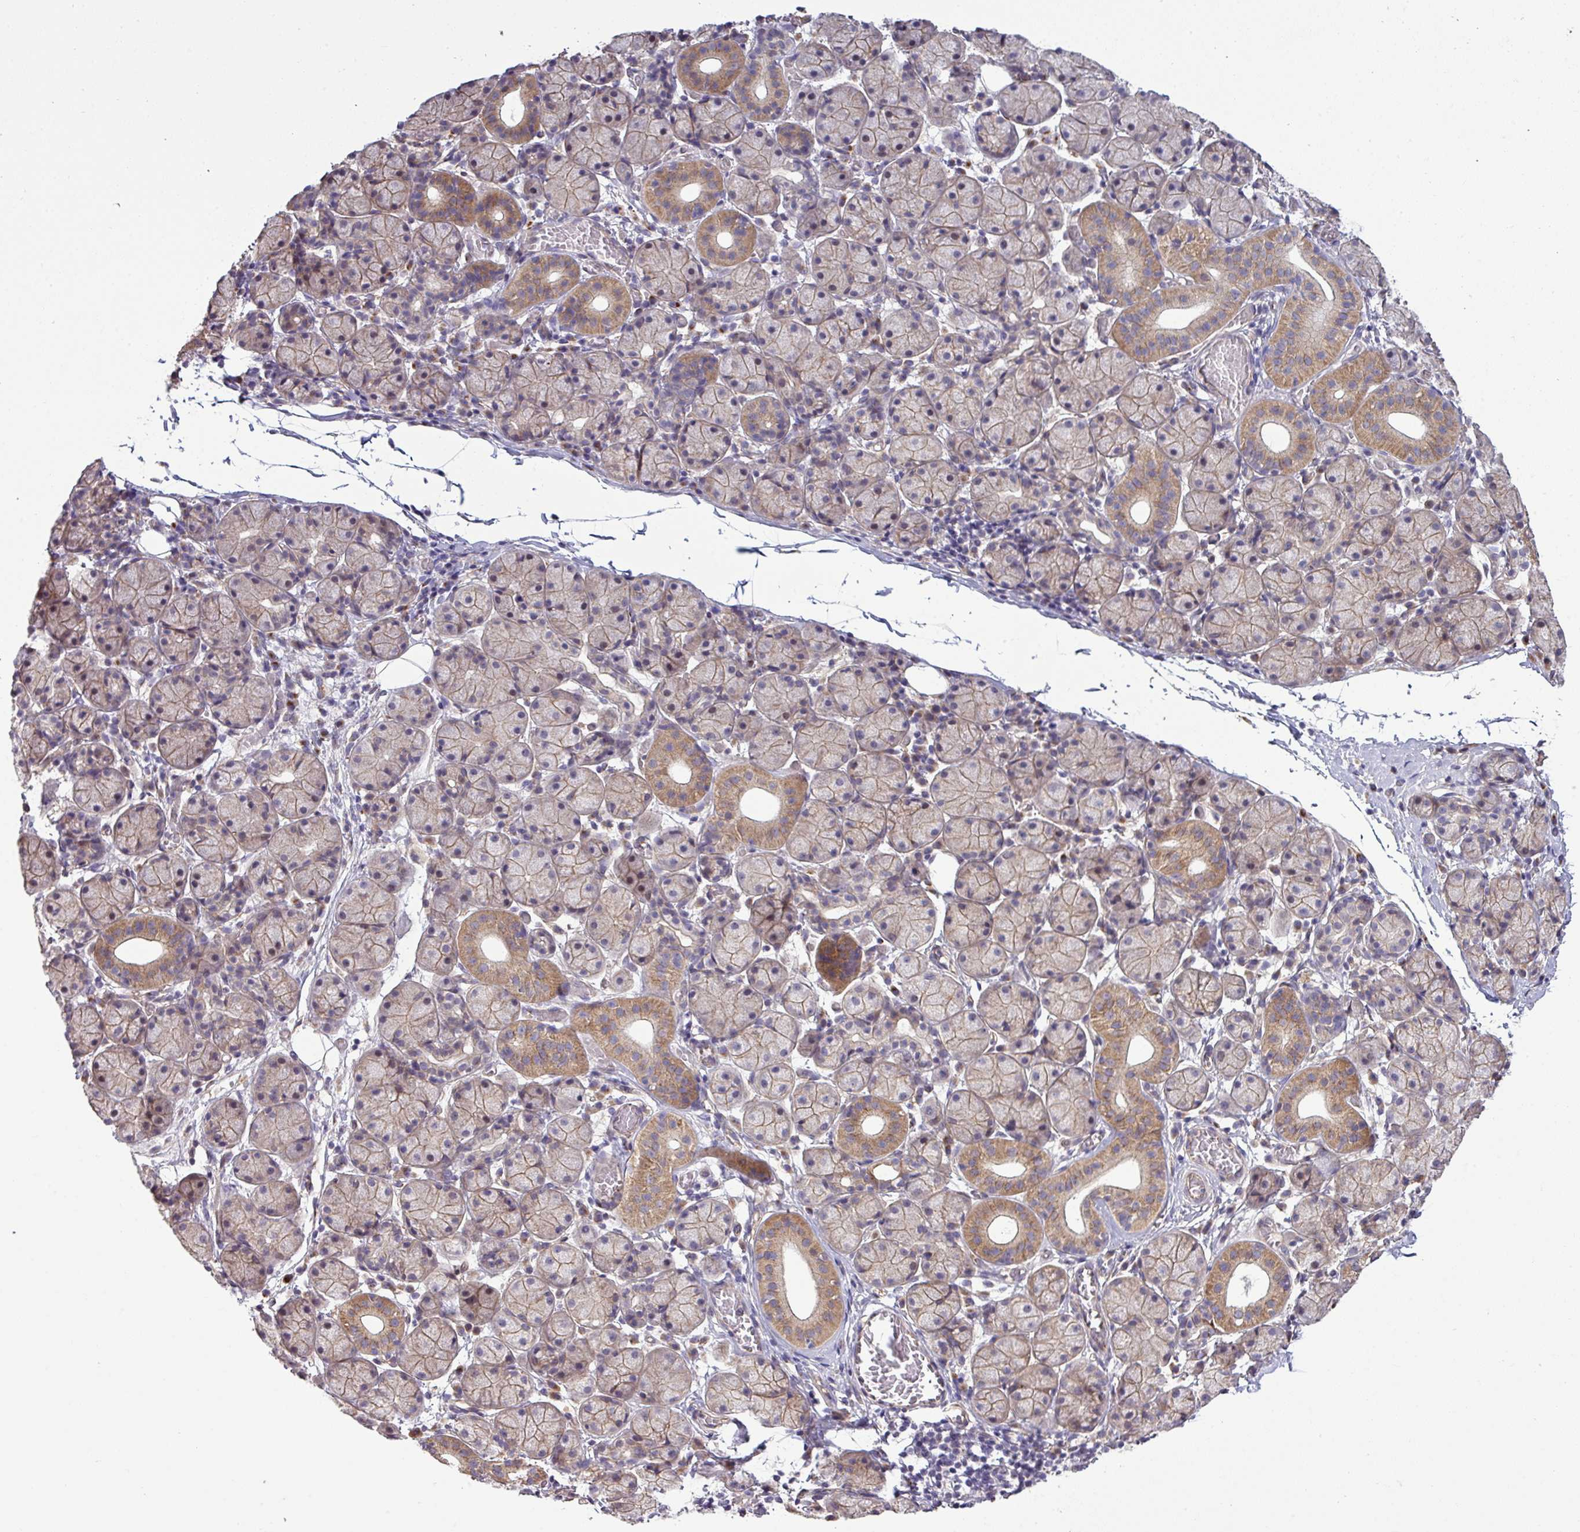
{"staining": {"intensity": "moderate", "quantity": ">75%", "location": "cytoplasmic/membranous"}, "tissue": "salivary gland", "cell_type": "Glandular cells", "image_type": "normal", "snomed": [{"axis": "morphology", "description": "Normal tissue, NOS"}, {"axis": "topography", "description": "Salivary gland"}], "caption": "Protein expression by immunohistochemistry displays moderate cytoplasmic/membranous staining in about >75% of glandular cells in unremarkable salivary gland. The staining is performed using DAB (3,3'-diaminobenzidine) brown chromogen to label protein expression. The nuclei are counter-stained blue using hematoxylin.", "gene": "TIMMDC1", "patient": {"sex": "female", "age": 24}}